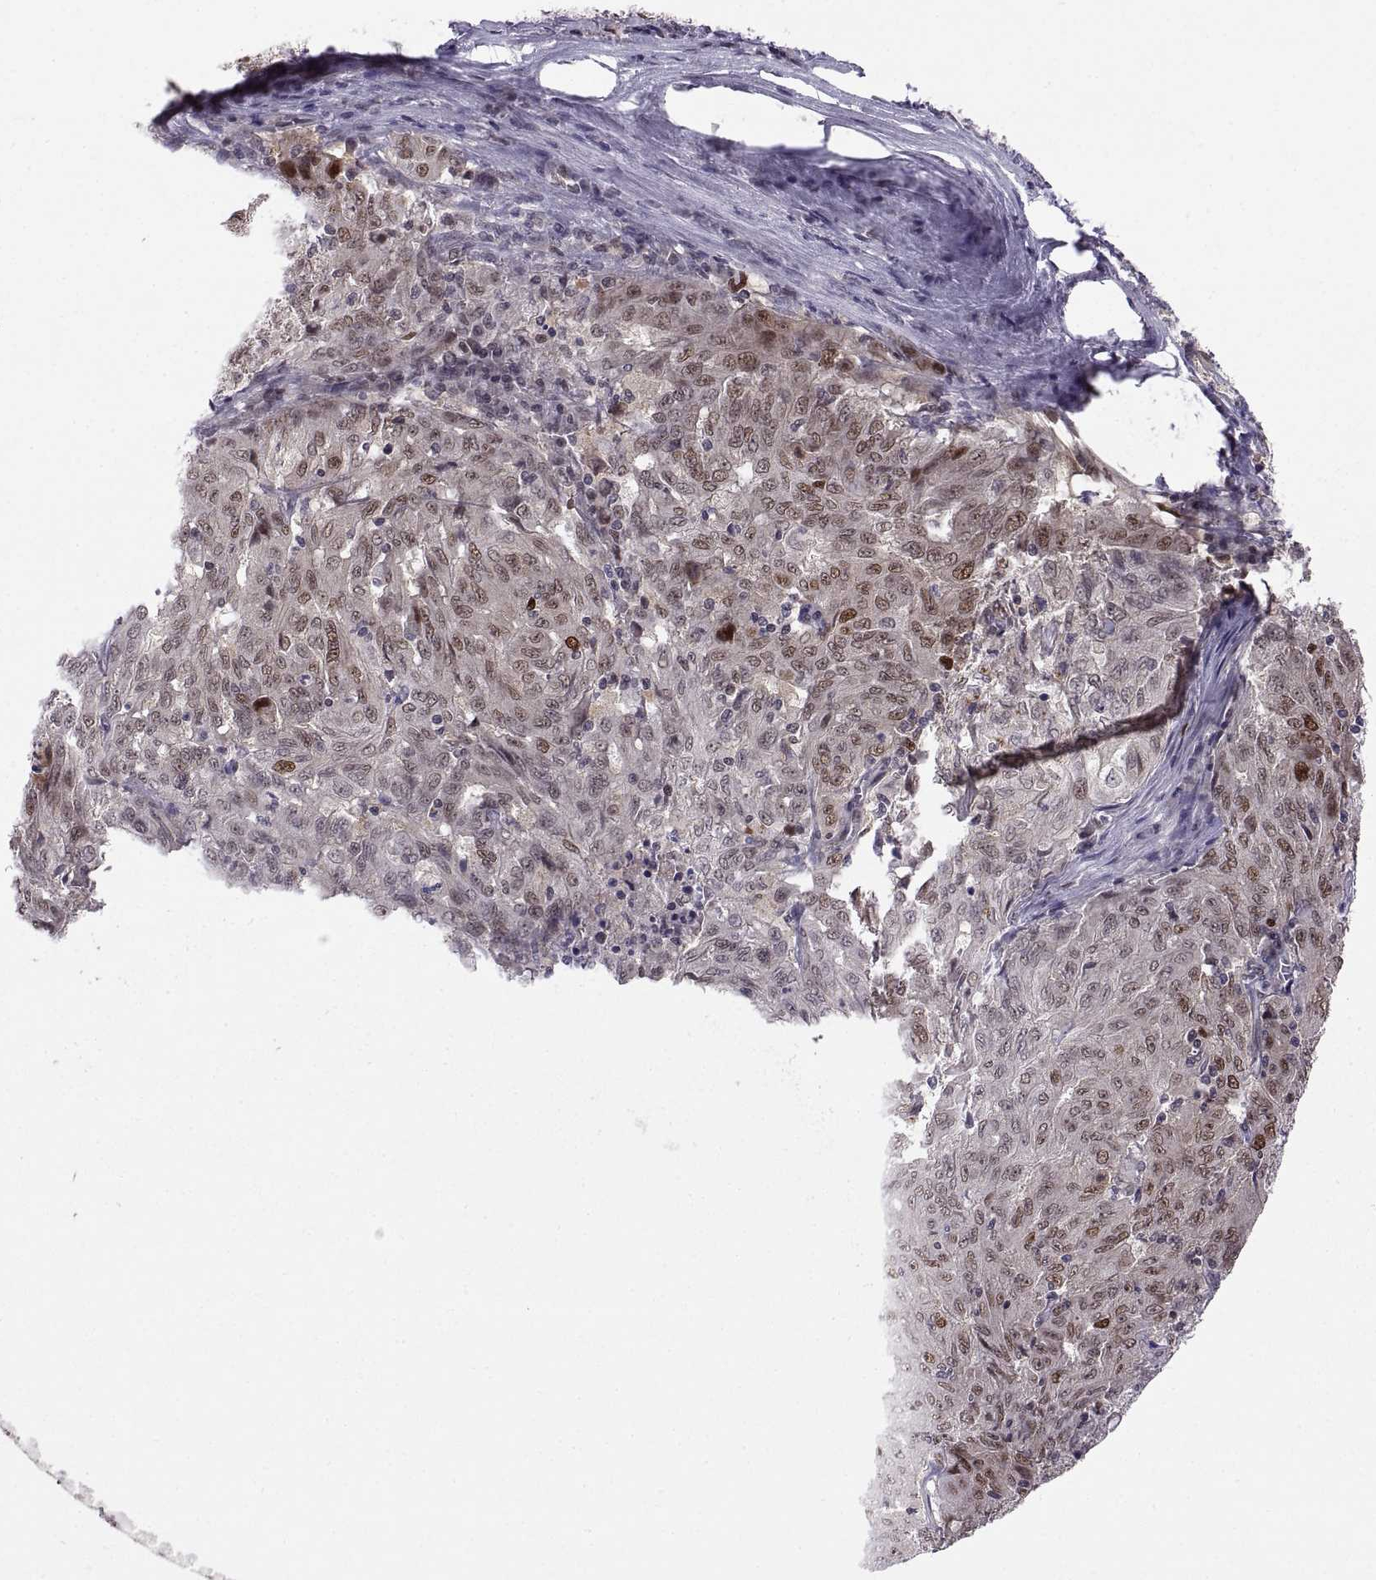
{"staining": {"intensity": "moderate", "quantity": "<25%", "location": "nuclear"}, "tissue": "pancreatic cancer", "cell_type": "Tumor cells", "image_type": "cancer", "snomed": [{"axis": "morphology", "description": "Adenocarcinoma, NOS"}, {"axis": "topography", "description": "Pancreas"}], "caption": "Pancreatic cancer (adenocarcinoma) tissue demonstrates moderate nuclear positivity in about <25% of tumor cells, visualized by immunohistochemistry. (Brightfield microscopy of DAB IHC at high magnification).", "gene": "CHFR", "patient": {"sex": "male", "age": 63}}